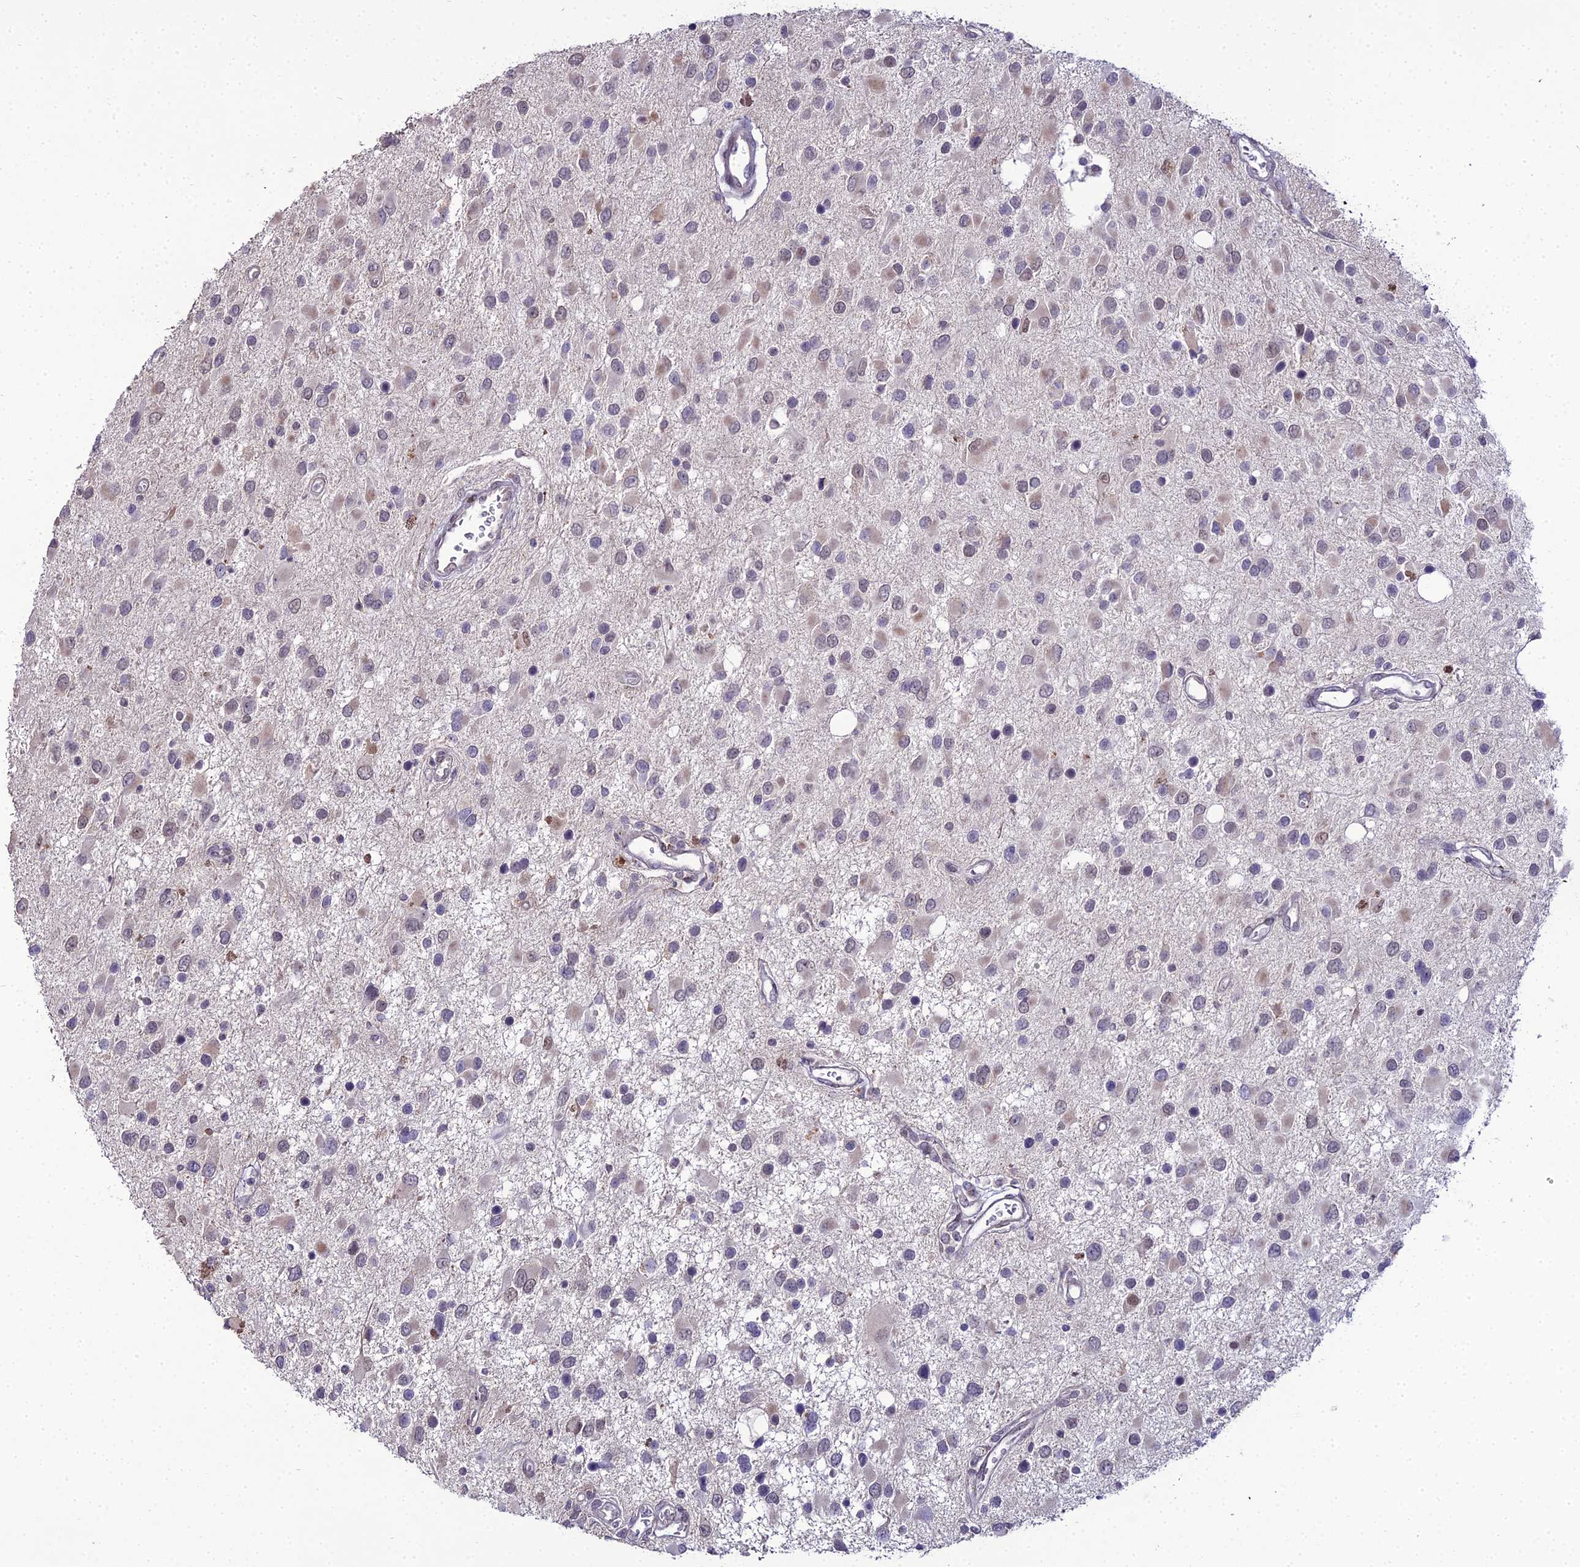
{"staining": {"intensity": "negative", "quantity": "none", "location": "none"}, "tissue": "glioma", "cell_type": "Tumor cells", "image_type": "cancer", "snomed": [{"axis": "morphology", "description": "Glioma, malignant, High grade"}, {"axis": "topography", "description": "Brain"}], "caption": "An image of glioma stained for a protein displays no brown staining in tumor cells.", "gene": "TROAP", "patient": {"sex": "male", "age": 53}}